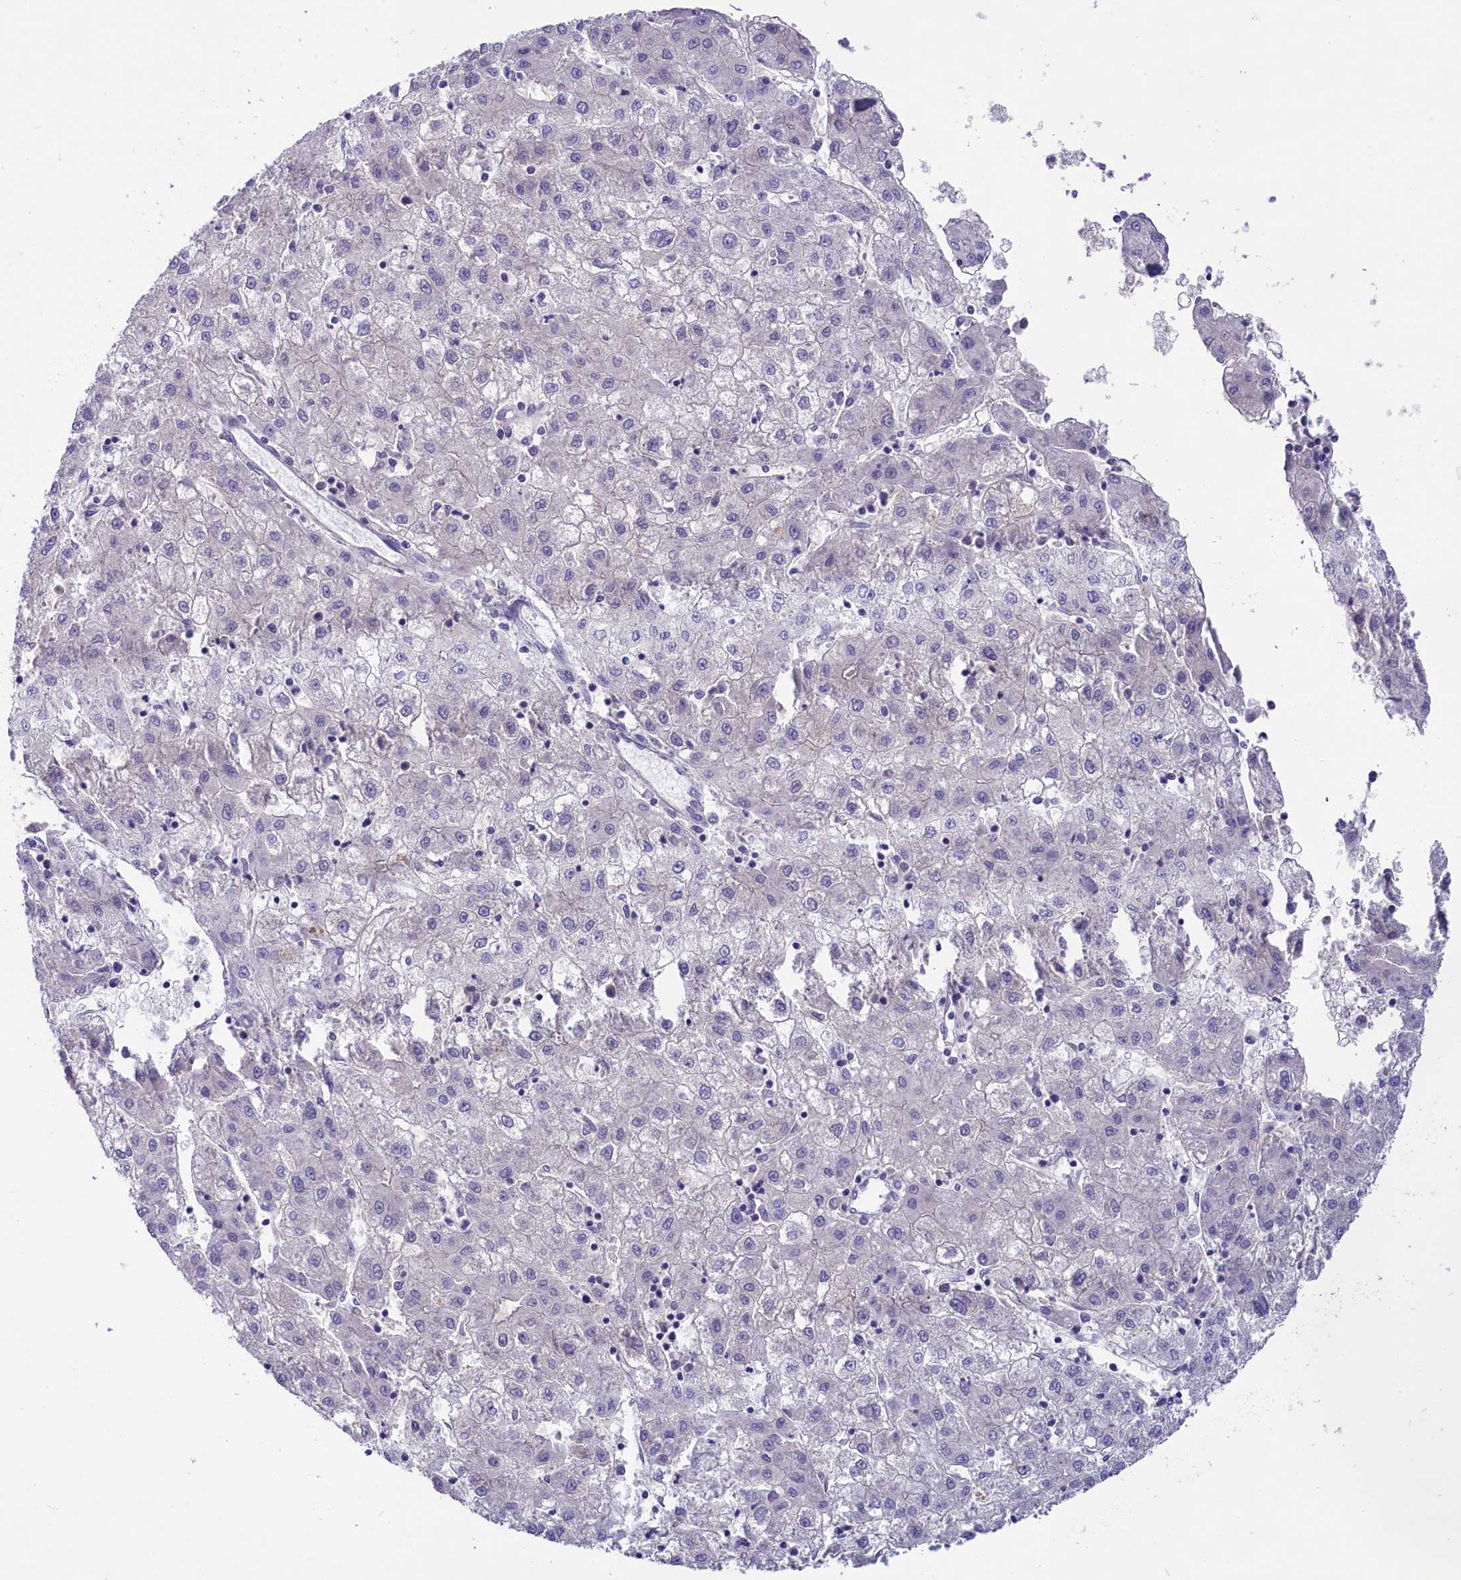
{"staining": {"intensity": "negative", "quantity": "none", "location": "none"}, "tissue": "liver cancer", "cell_type": "Tumor cells", "image_type": "cancer", "snomed": [{"axis": "morphology", "description": "Carcinoma, Hepatocellular, NOS"}, {"axis": "topography", "description": "Liver"}], "caption": "High magnification brightfield microscopy of liver cancer stained with DAB (3,3'-diaminobenzidine) (brown) and counterstained with hematoxylin (blue): tumor cells show no significant expression. (DAB immunohistochemistry (IHC) with hematoxylin counter stain).", "gene": "CD99L2", "patient": {"sex": "male", "age": 72}}